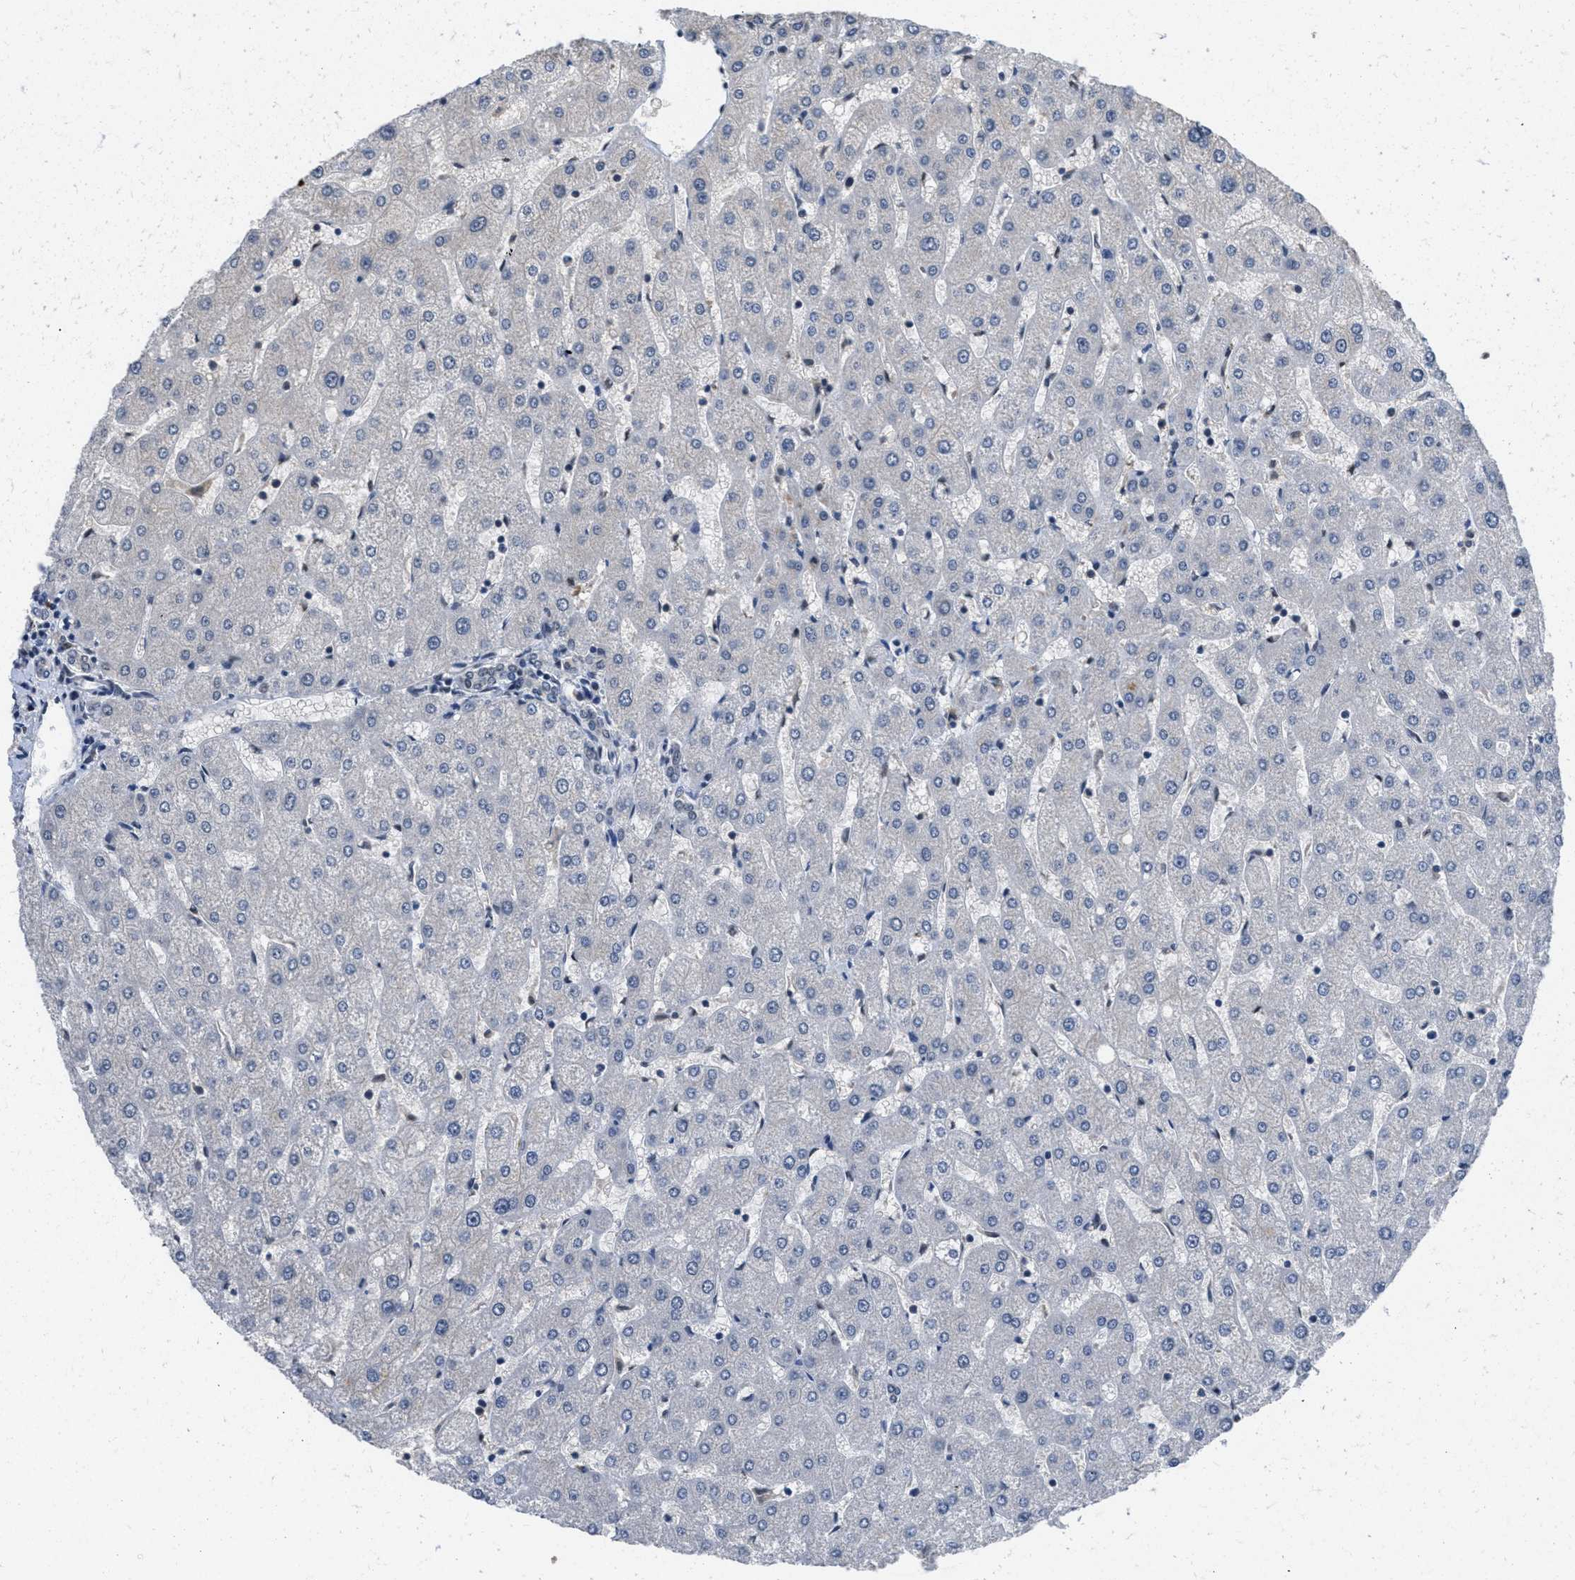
{"staining": {"intensity": "negative", "quantity": "none", "location": "none"}, "tissue": "liver", "cell_type": "Cholangiocytes", "image_type": "normal", "snomed": [{"axis": "morphology", "description": "Normal tissue, NOS"}, {"axis": "topography", "description": "Liver"}], "caption": "DAB (3,3'-diaminobenzidine) immunohistochemical staining of normal liver demonstrates no significant expression in cholangiocytes. (DAB immunohistochemistry with hematoxylin counter stain).", "gene": "CUL4B", "patient": {"sex": "male", "age": 67}}